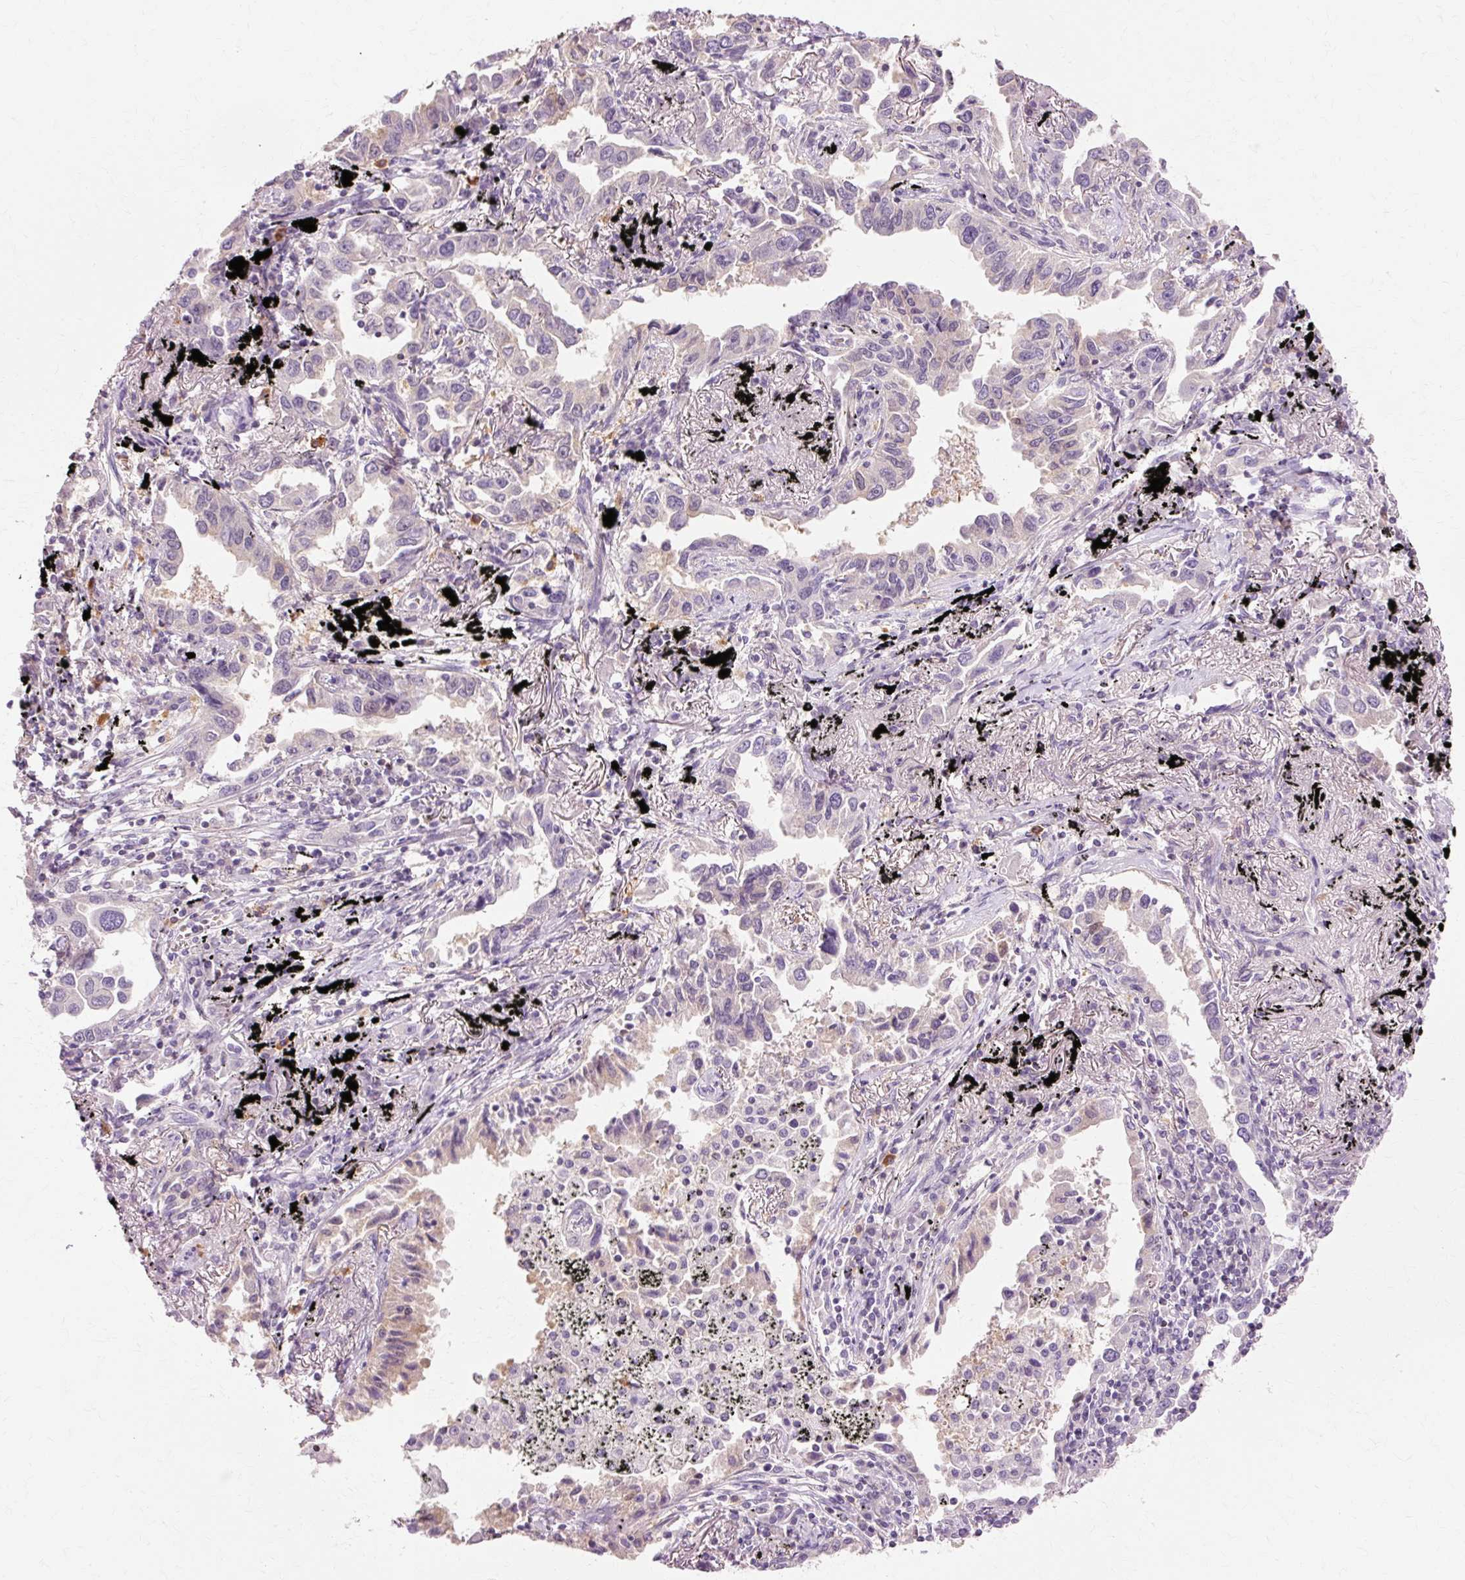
{"staining": {"intensity": "negative", "quantity": "none", "location": "none"}, "tissue": "lung cancer", "cell_type": "Tumor cells", "image_type": "cancer", "snomed": [{"axis": "morphology", "description": "Adenocarcinoma, NOS"}, {"axis": "topography", "description": "Lung"}], "caption": "Tumor cells are negative for brown protein staining in lung cancer (adenocarcinoma).", "gene": "VN1R2", "patient": {"sex": "male", "age": 67}}